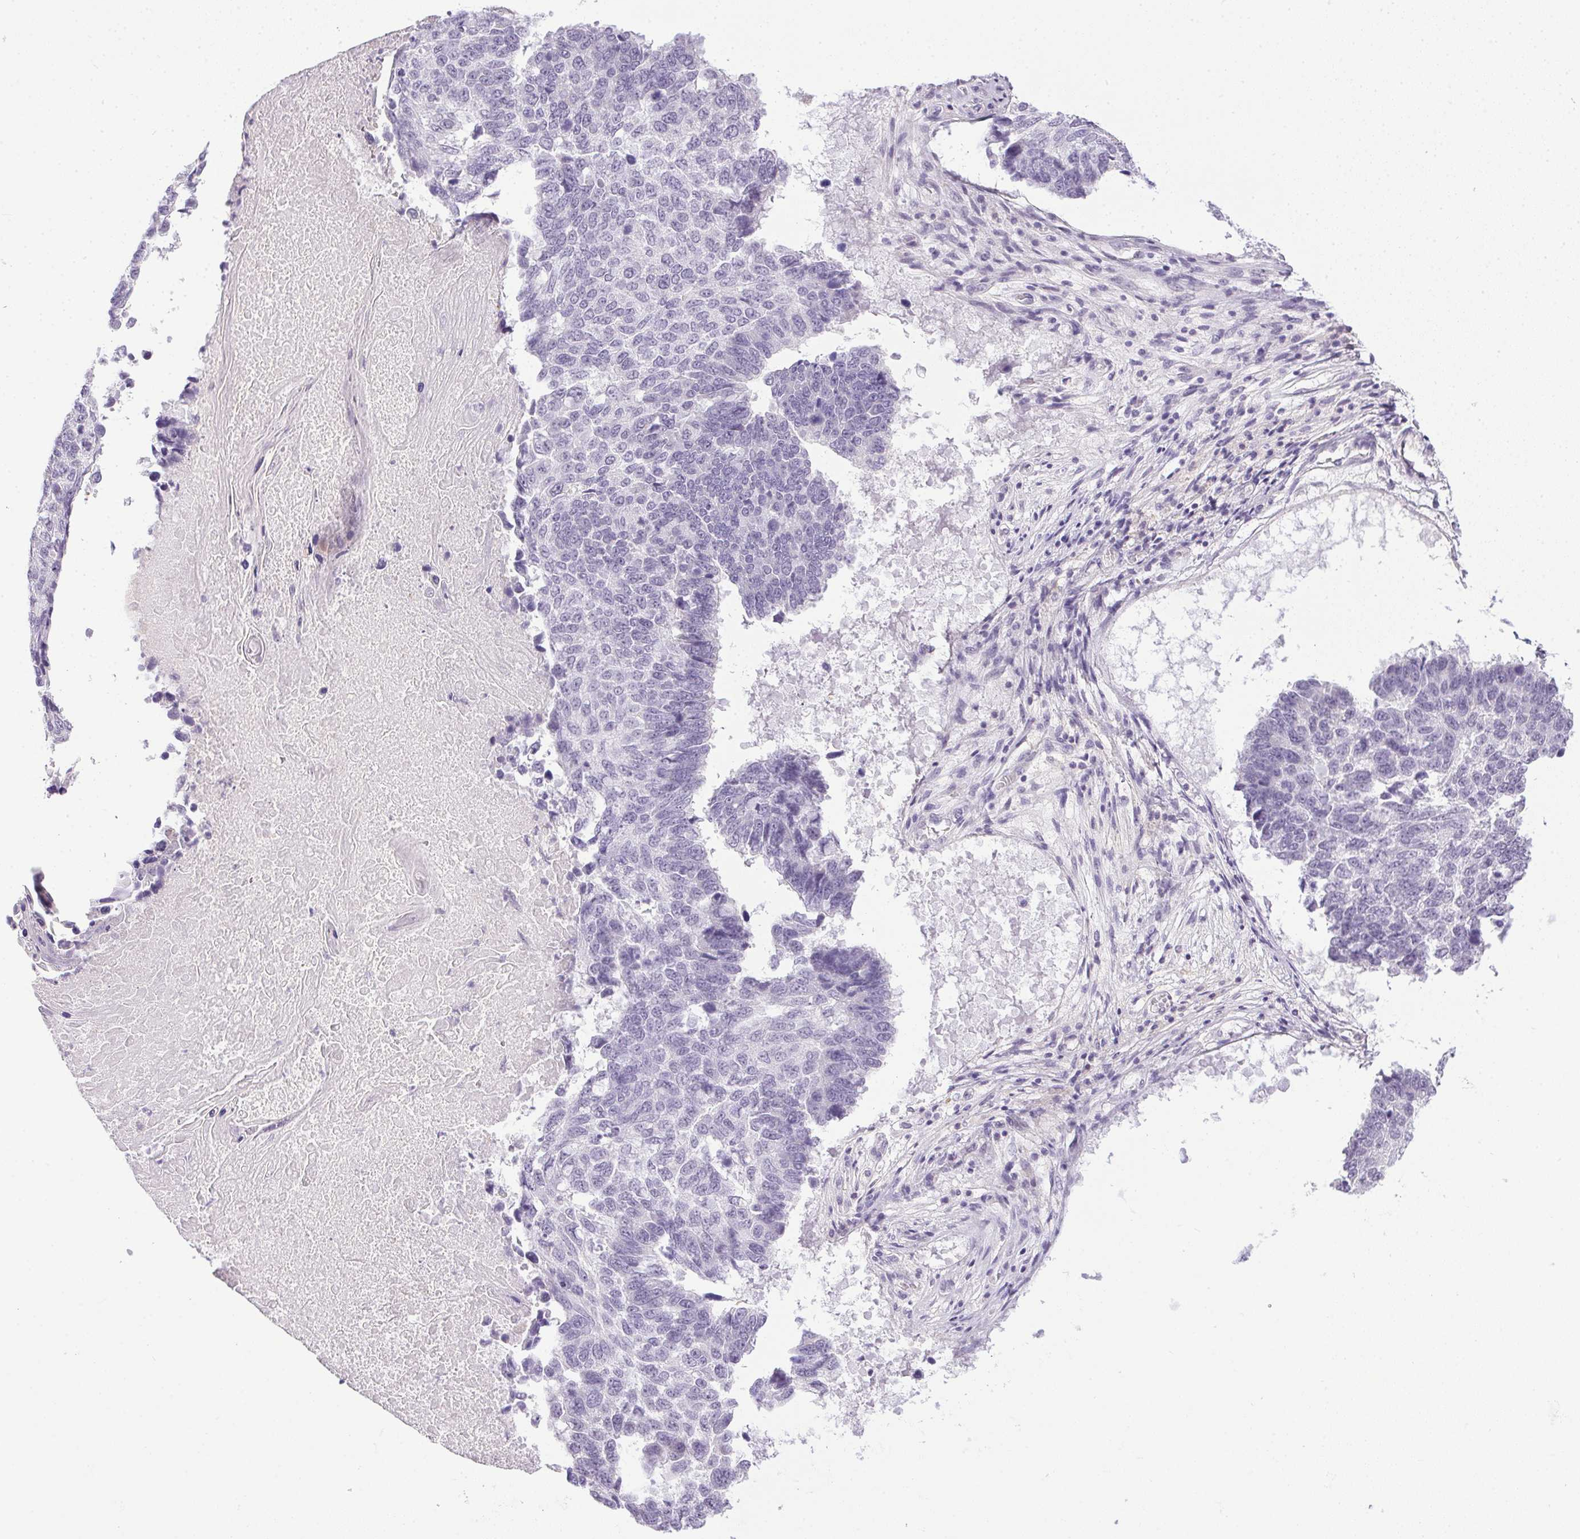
{"staining": {"intensity": "negative", "quantity": "none", "location": "none"}, "tissue": "lung cancer", "cell_type": "Tumor cells", "image_type": "cancer", "snomed": [{"axis": "morphology", "description": "Squamous cell carcinoma, NOS"}, {"axis": "topography", "description": "Lung"}], "caption": "Micrograph shows no significant protein expression in tumor cells of lung squamous cell carcinoma.", "gene": "PRL", "patient": {"sex": "male", "age": 73}}